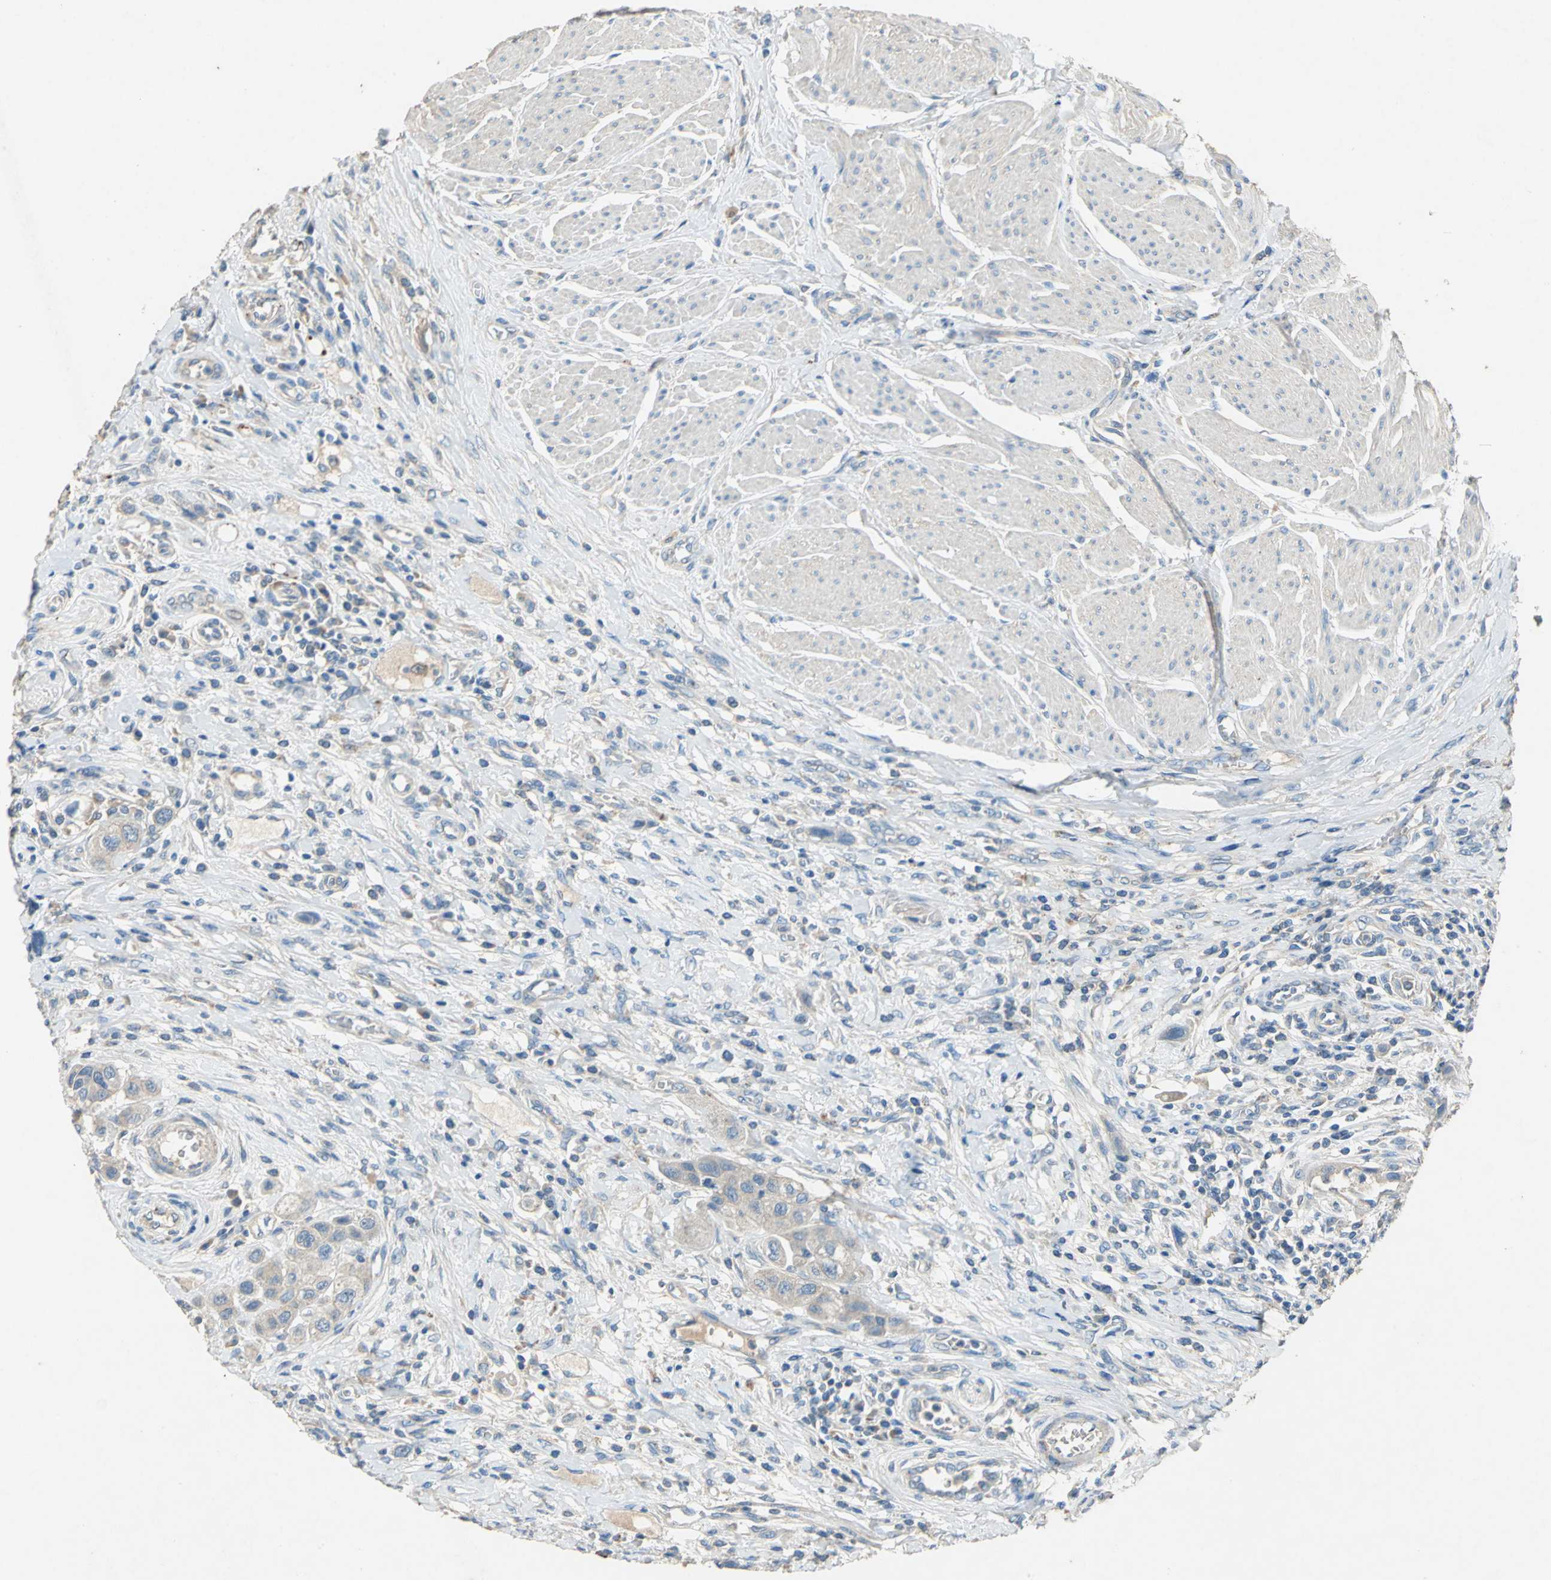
{"staining": {"intensity": "weak", "quantity": ">75%", "location": "cytoplasmic/membranous"}, "tissue": "urothelial cancer", "cell_type": "Tumor cells", "image_type": "cancer", "snomed": [{"axis": "morphology", "description": "Urothelial carcinoma, High grade"}, {"axis": "topography", "description": "Urinary bladder"}], "caption": "Weak cytoplasmic/membranous expression is appreciated in approximately >75% of tumor cells in urothelial cancer.", "gene": "ADAMTS5", "patient": {"sex": "male", "age": 50}}